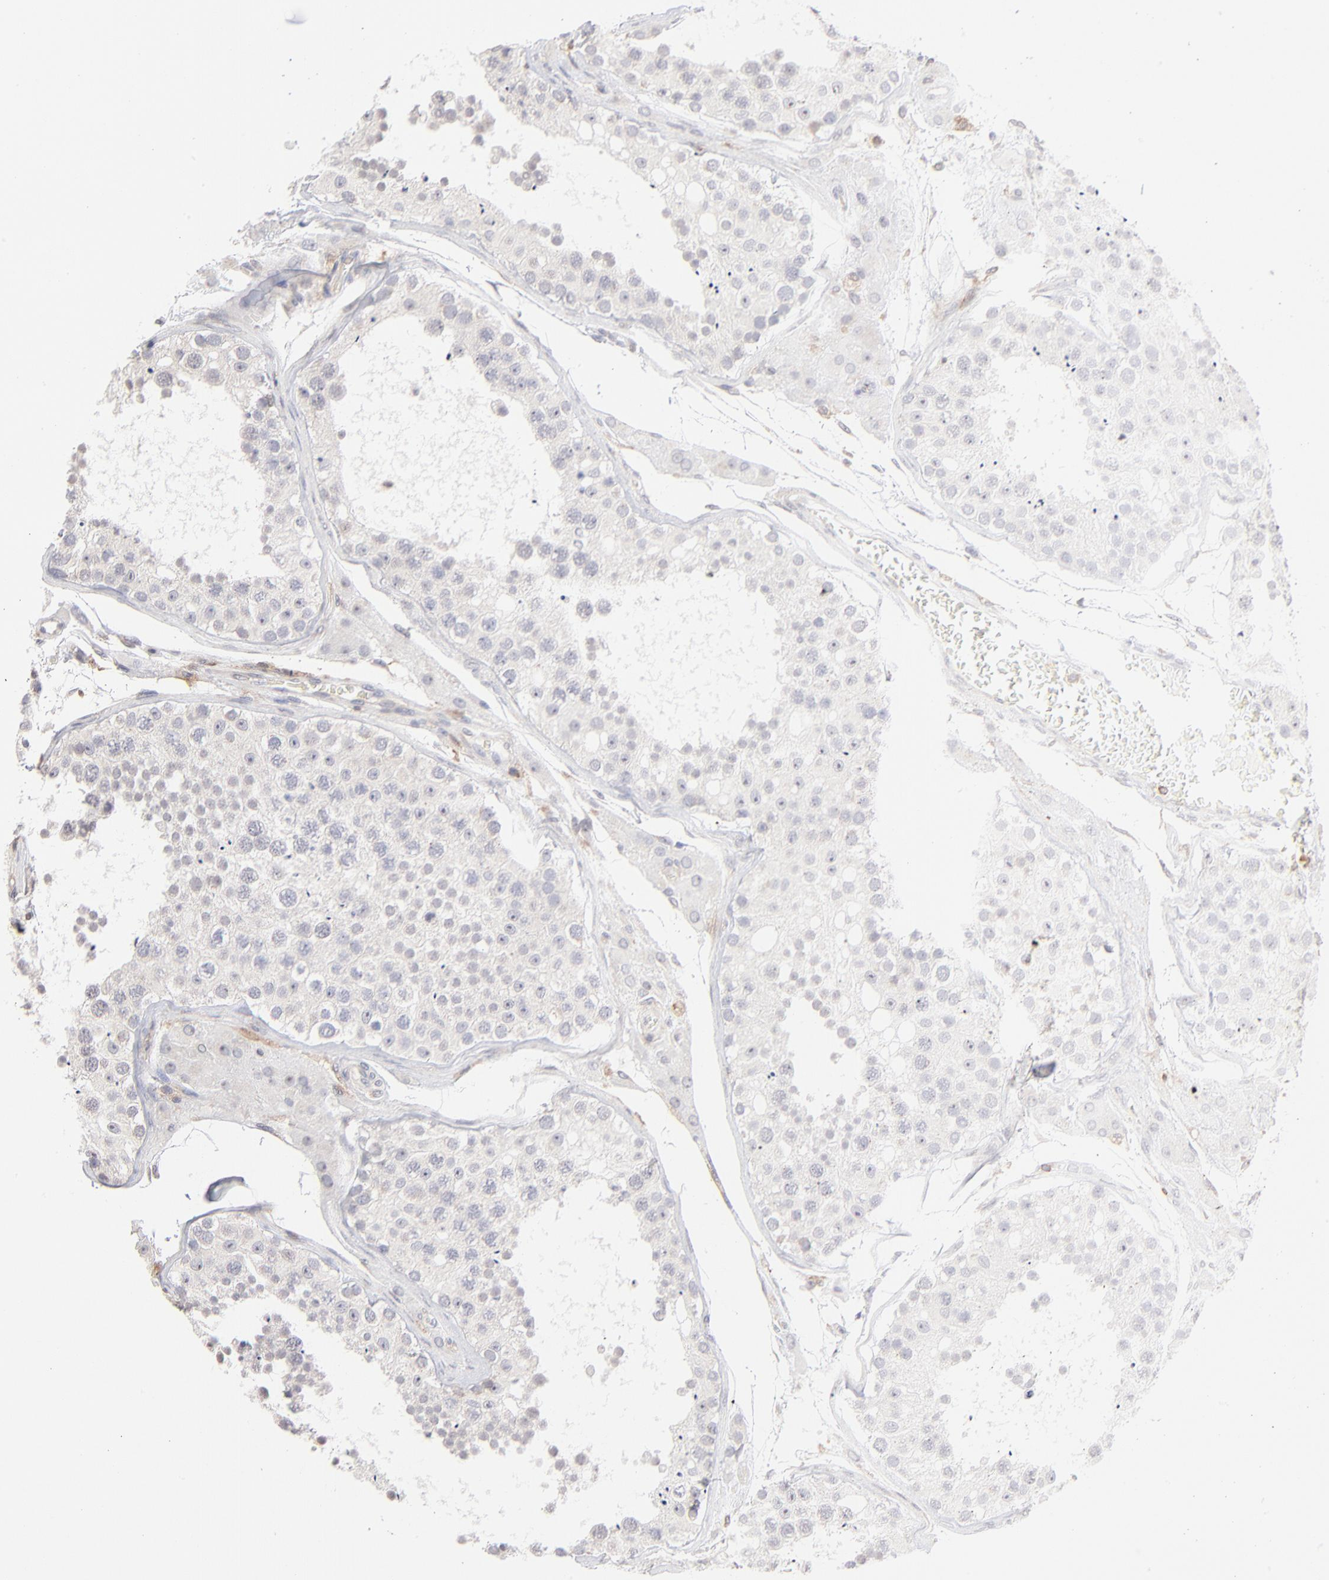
{"staining": {"intensity": "negative", "quantity": "none", "location": "none"}, "tissue": "testis", "cell_type": "Cells in seminiferous ducts", "image_type": "normal", "snomed": [{"axis": "morphology", "description": "Normal tissue, NOS"}, {"axis": "topography", "description": "Testis"}], "caption": "This is an IHC micrograph of normal human testis. There is no expression in cells in seminiferous ducts.", "gene": "WIPF1", "patient": {"sex": "male", "age": 26}}